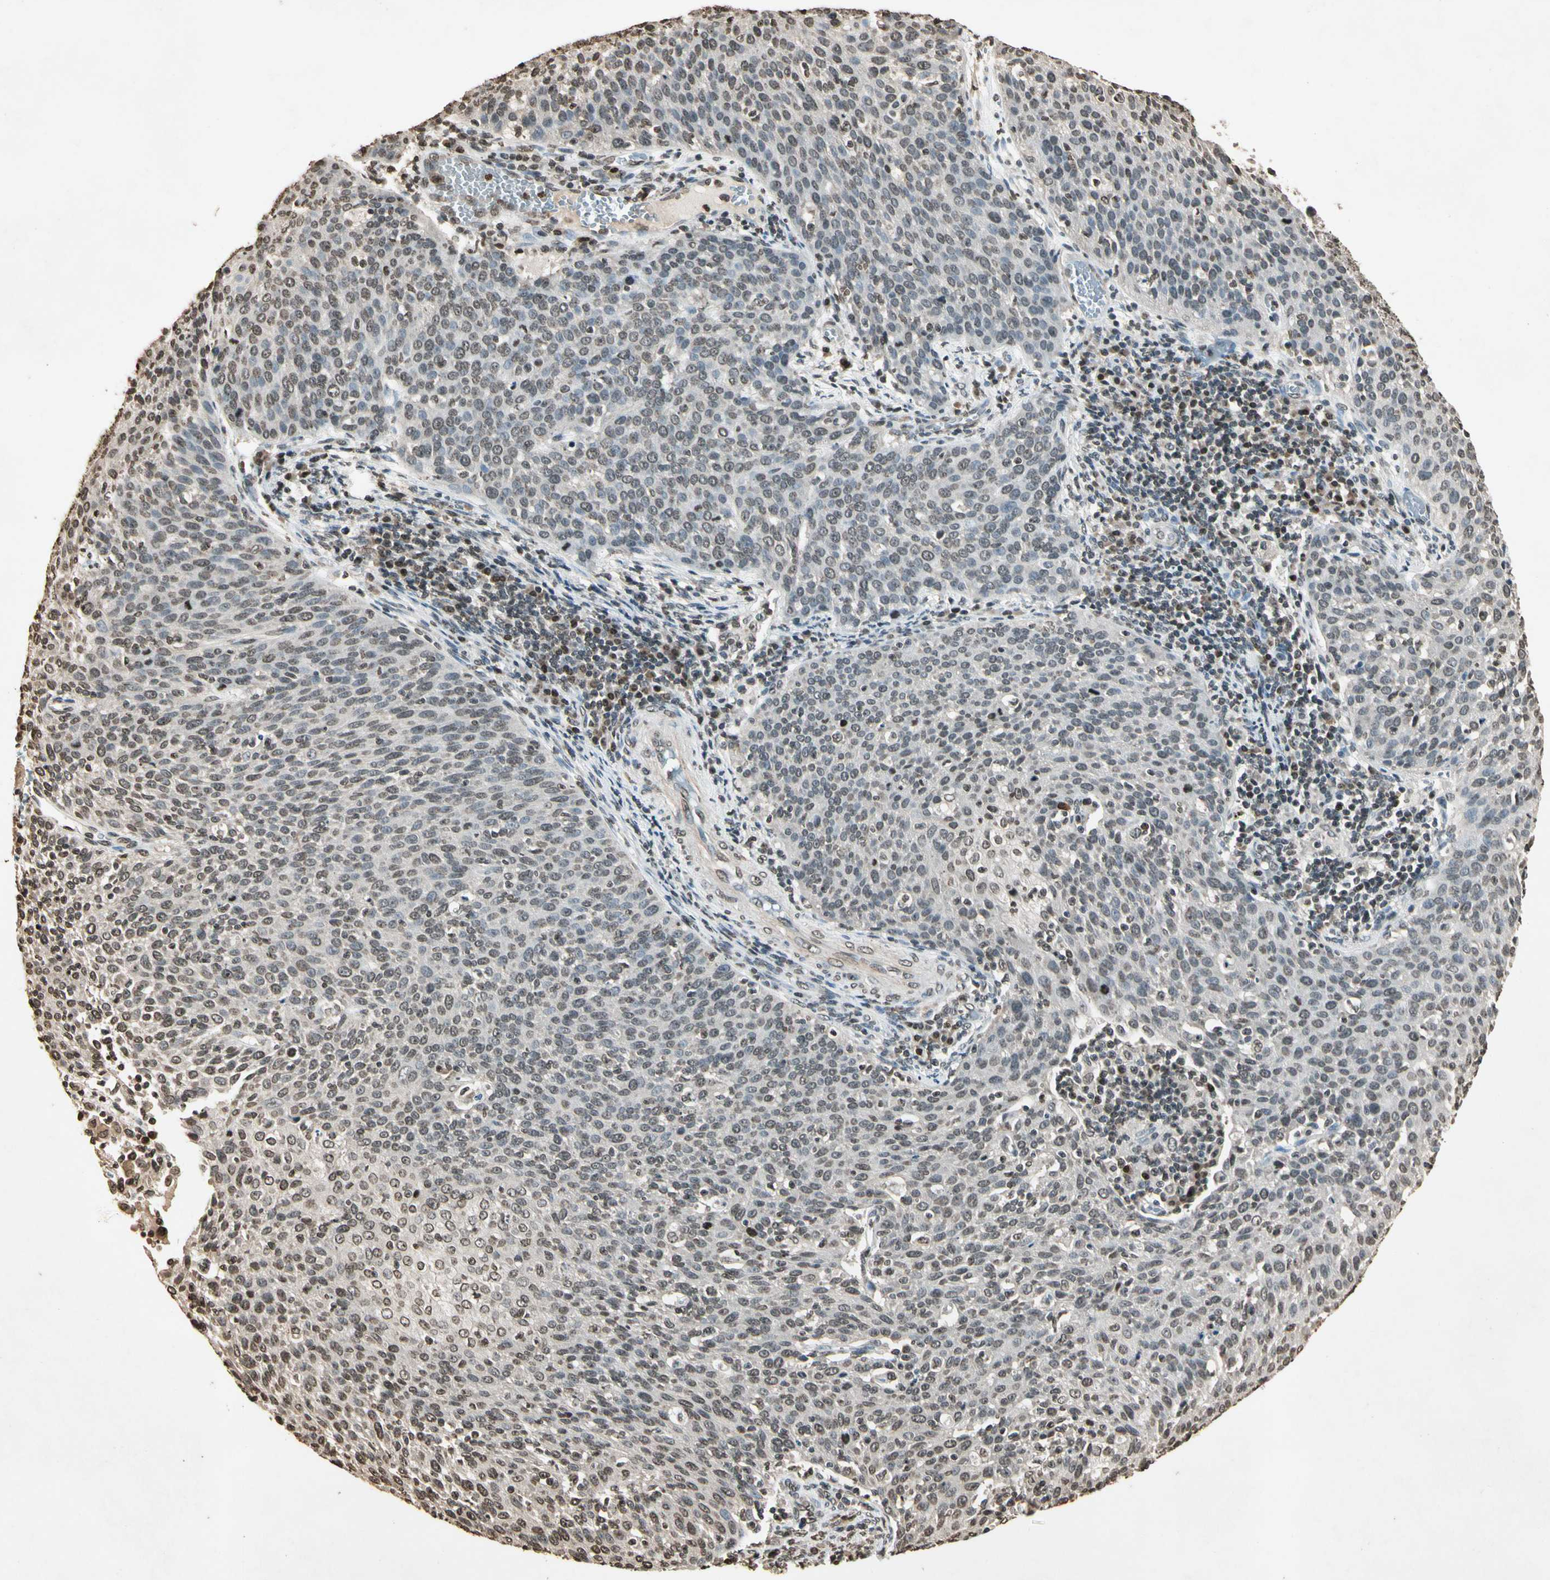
{"staining": {"intensity": "weak", "quantity": "<25%", "location": "nuclear"}, "tissue": "cervical cancer", "cell_type": "Tumor cells", "image_type": "cancer", "snomed": [{"axis": "morphology", "description": "Squamous cell carcinoma, NOS"}, {"axis": "topography", "description": "Cervix"}], "caption": "The immunohistochemistry histopathology image has no significant positivity in tumor cells of cervical cancer (squamous cell carcinoma) tissue.", "gene": "TOP1", "patient": {"sex": "female", "age": 38}}